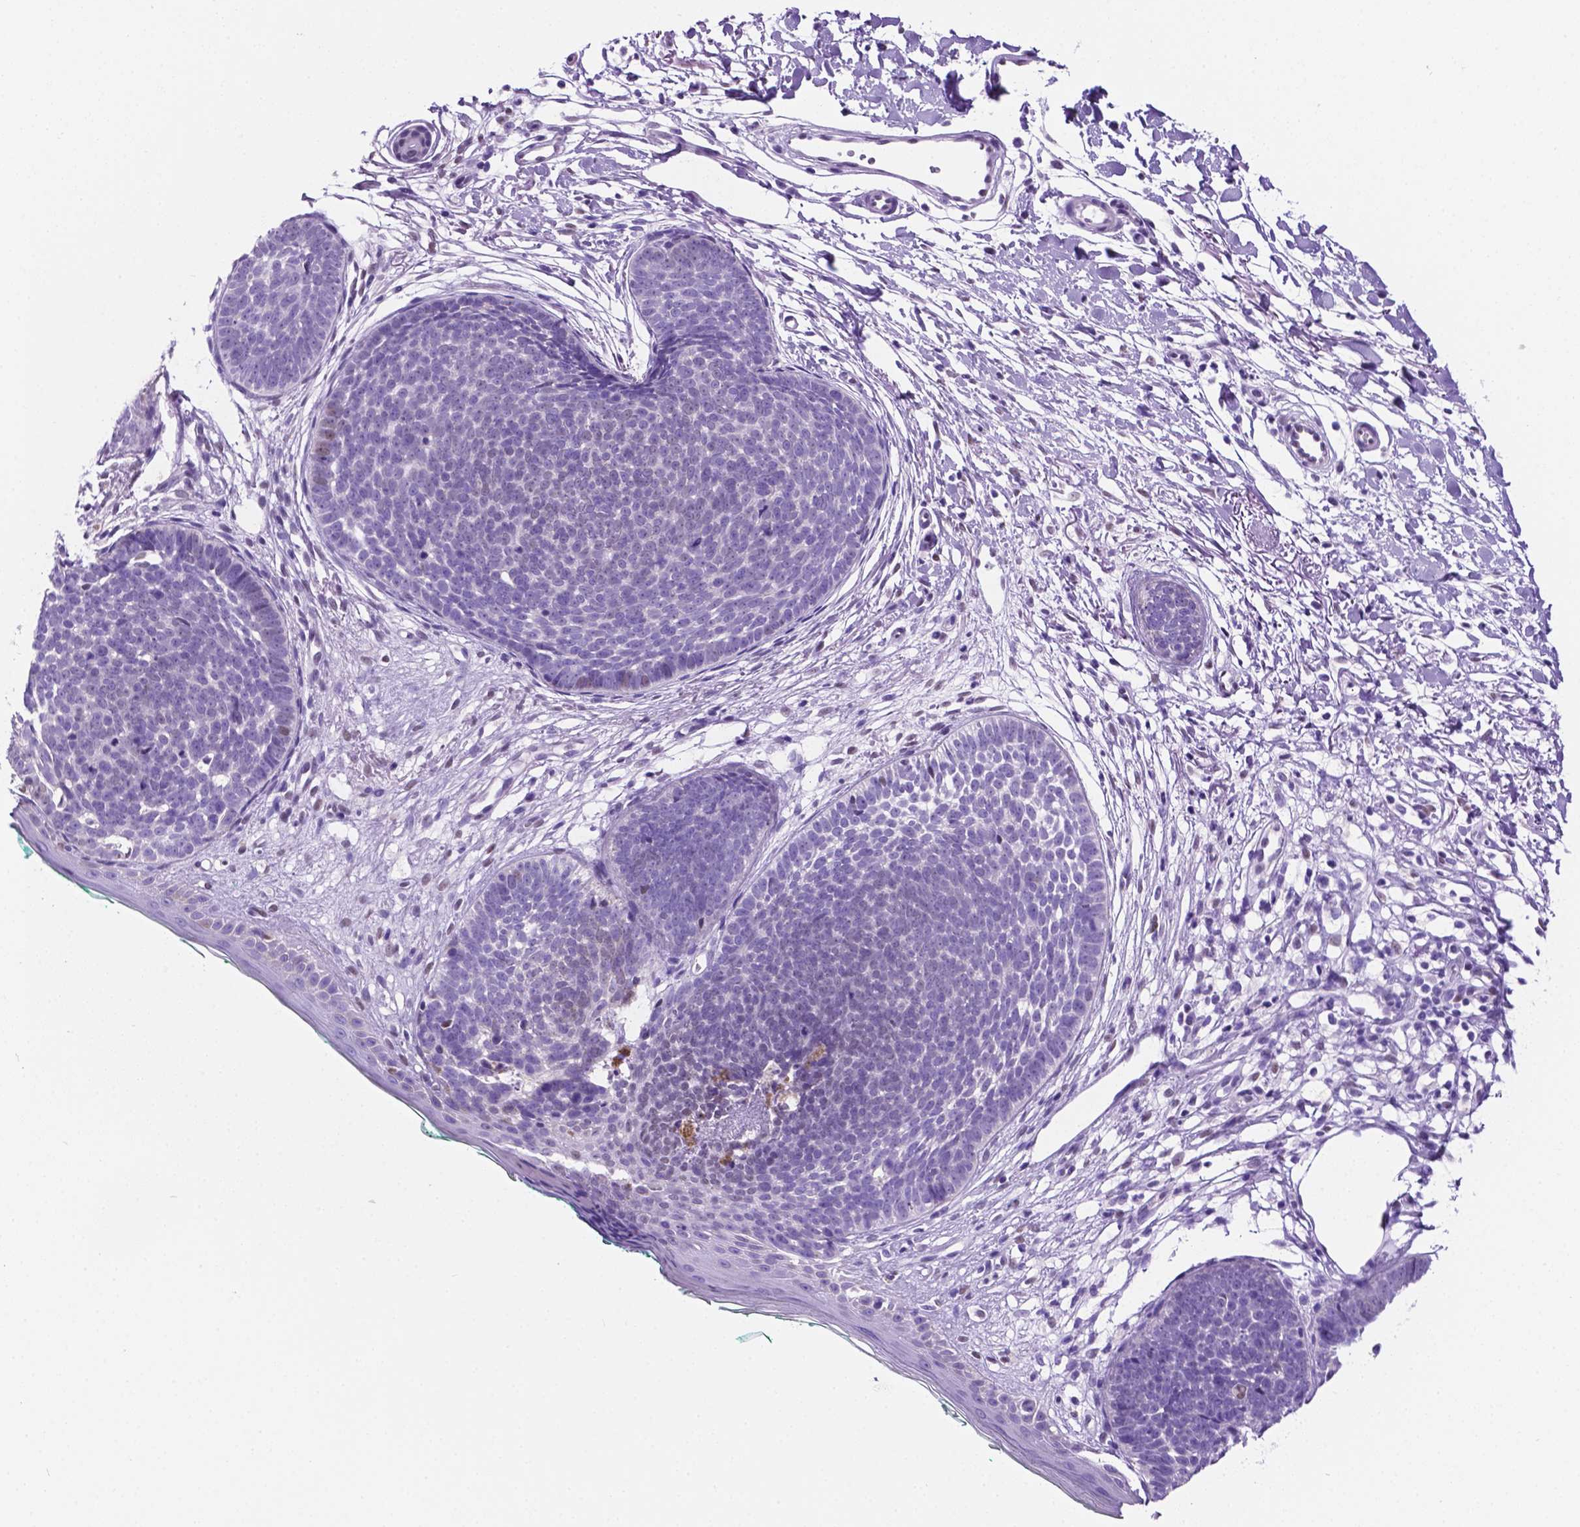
{"staining": {"intensity": "negative", "quantity": "none", "location": "none"}, "tissue": "skin cancer", "cell_type": "Tumor cells", "image_type": "cancer", "snomed": [{"axis": "morphology", "description": "Basal cell carcinoma"}, {"axis": "topography", "description": "Skin"}, {"axis": "topography", "description": "Skin of neck"}, {"axis": "topography", "description": "Skin of shoulder"}, {"axis": "topography", "description": "Skin of back"}], "caption": "Skin cancer stained for a protein using immunohistochemistry (IHC) reveals no staining tumor cells.", "gene": "TMEM210", "patient": {"sex": "male", "age": 80}}